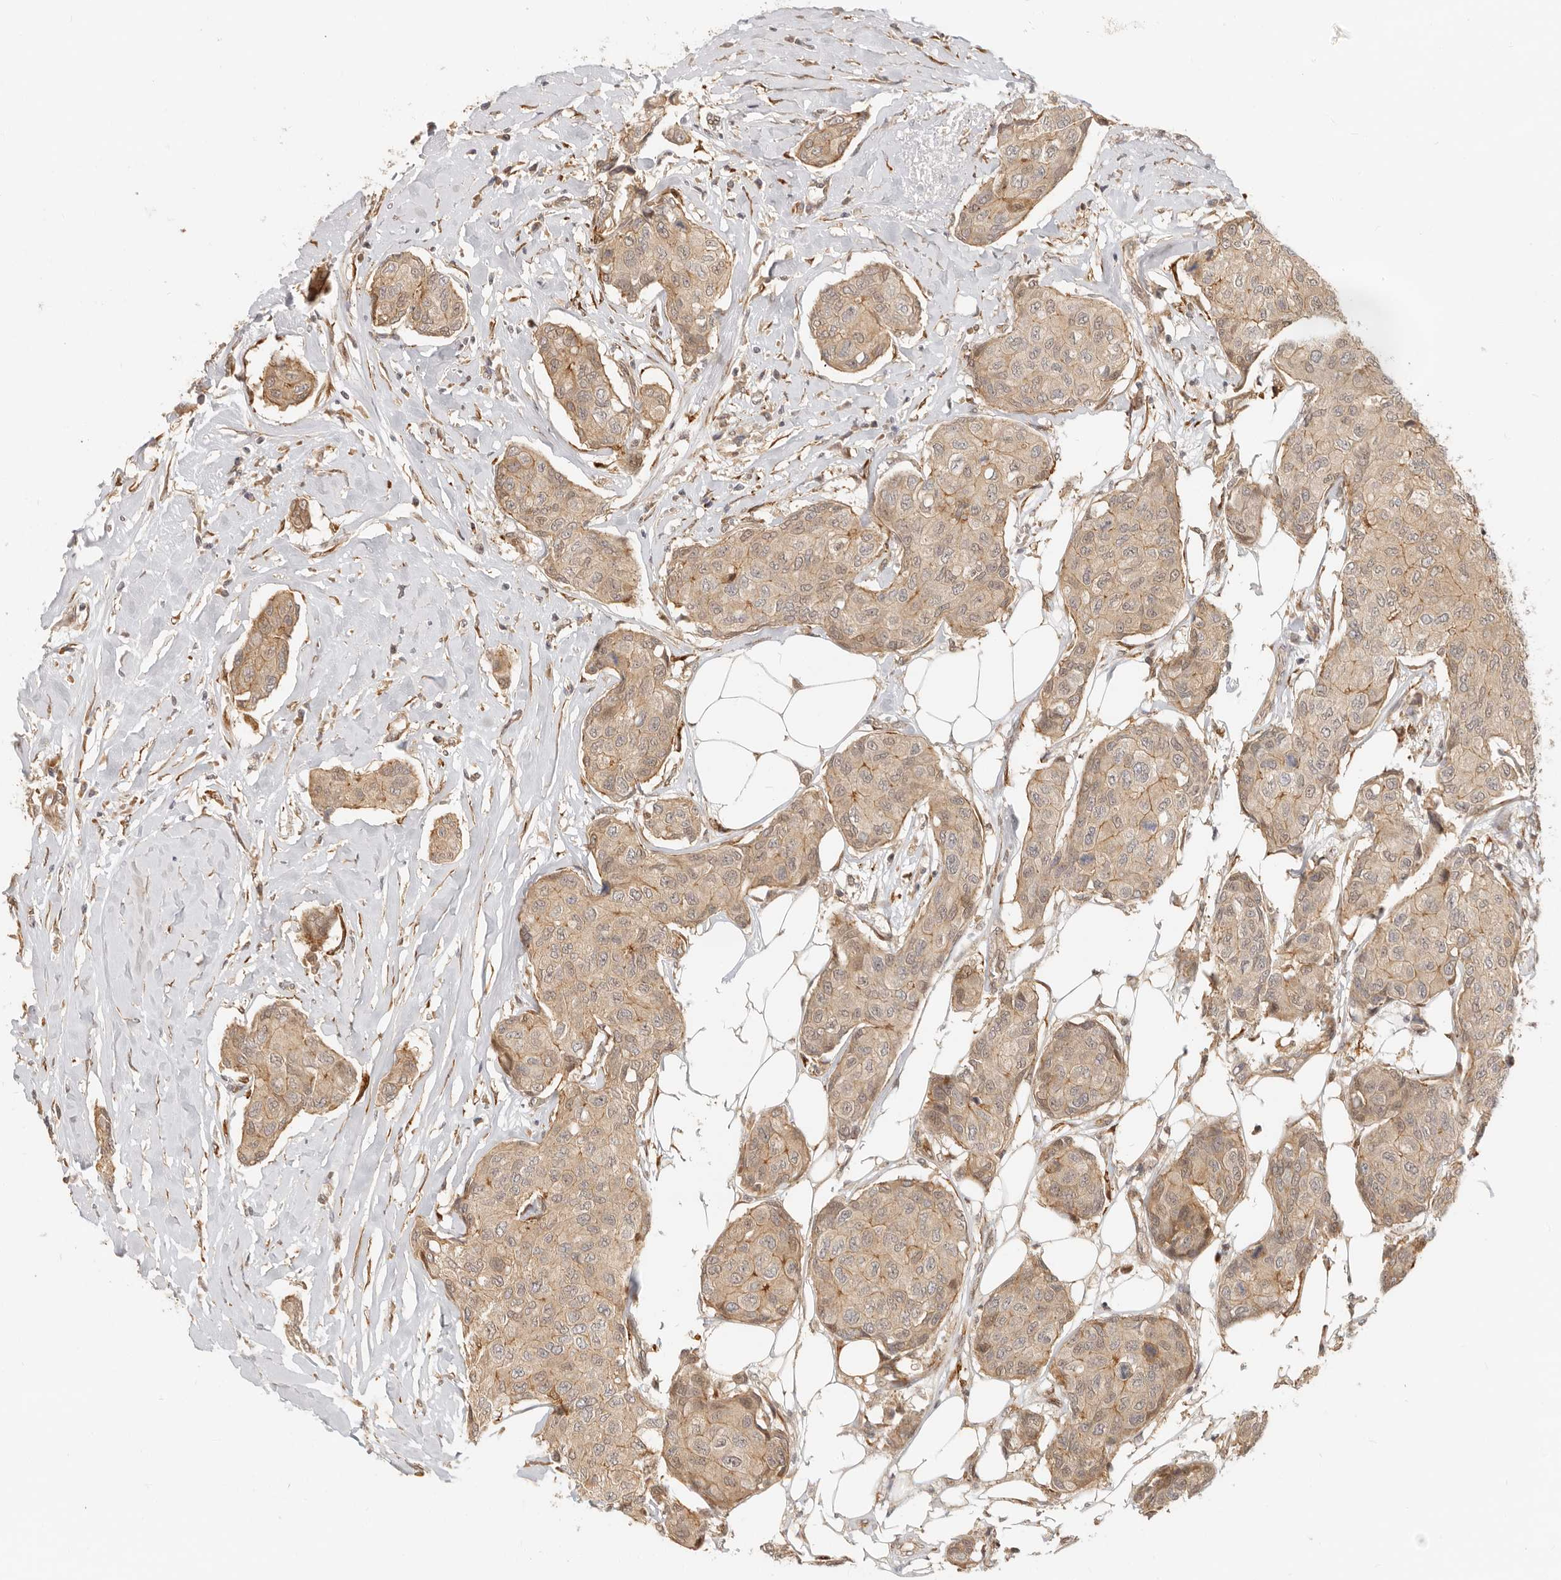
{"staining": {"intensity": "weak", "quantity": ">75%", "location": "cytoplasmic/membranous"}, "tissue": "breast cancer", "cell_type": "Tumor cells", "image_type": "cancer", "snomed": [{"axis": "morphology", "description": "Duct carcinoma"}, {"axis": "topography", "description": "Breast"}], "caption": "Immunohistochemical staining of human breast cancer (intraductal carcinoma) shows weak cytoplasmic/membranous protein expression in about >75% of tumor cells.", "gene": "TUFT1", "patient": {"sex": "female", "age": 80}}